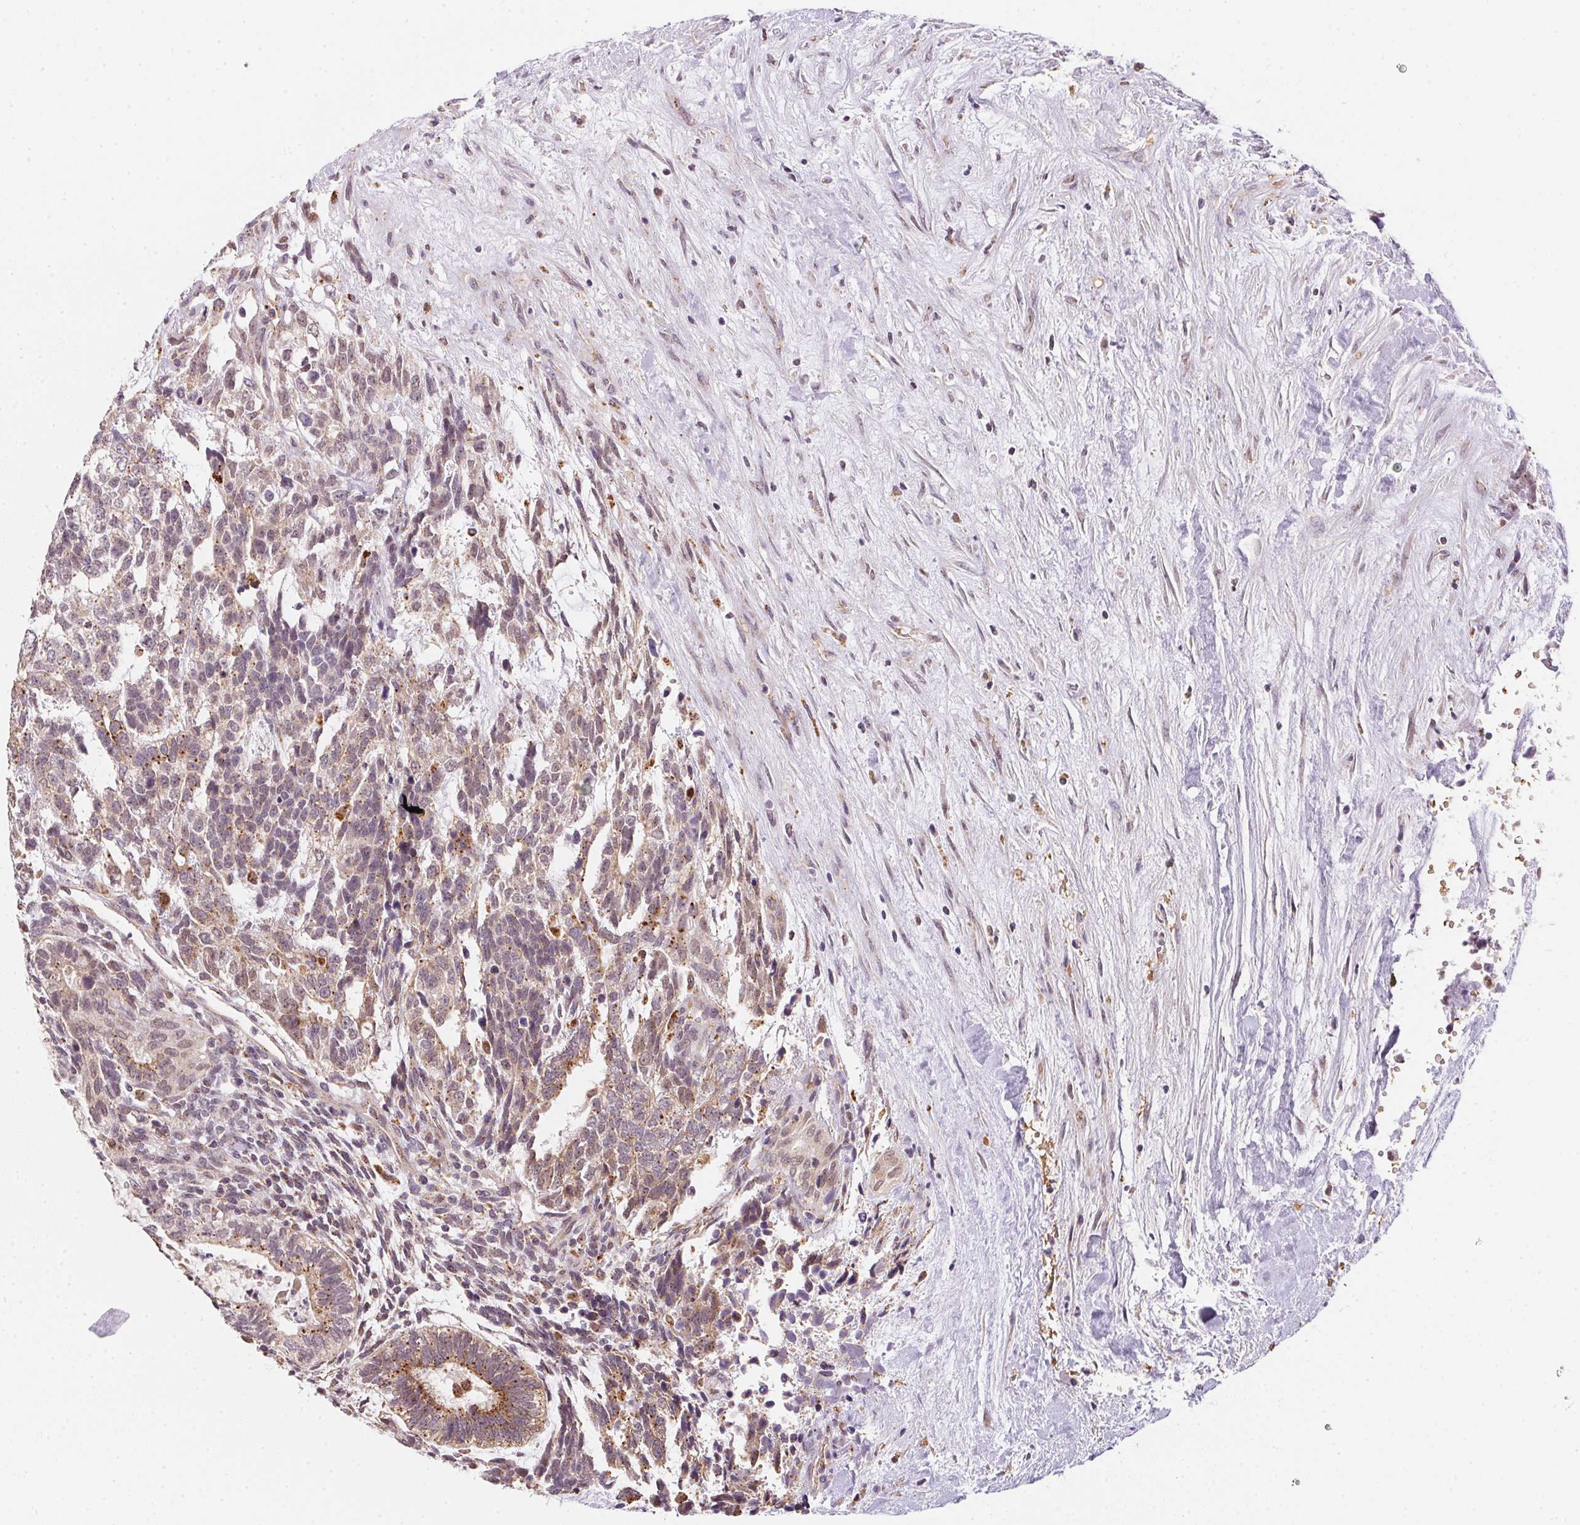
{"staining": {"intensity": "moderate", "quantity": ">75%", "location": "cytoplasmic/membranous"}, "tissue": "testis cancer", "cell_type": "Tumor cells", "image_type": "cancer", "snomed": [{"axis": "morphology", "description": "Carcinoma, Embryonal, NOS"}, {"axis": "topography", "description": "Testis"}], "caption": "A high-resolution photomicrograph shows immunohistochemistry (IHC) staining of testis cancer (embryonal carcinoma), which shows moderate cytoplasmic/membranous staining in approximately >75% of tumor cells. The staining is performed using DAB brown chromogen to label protein expression. The nuclei are counter-stained blue using hematoxylin.", "gene": "METTL13", "patient": {"sex": "male", "age": 23}}